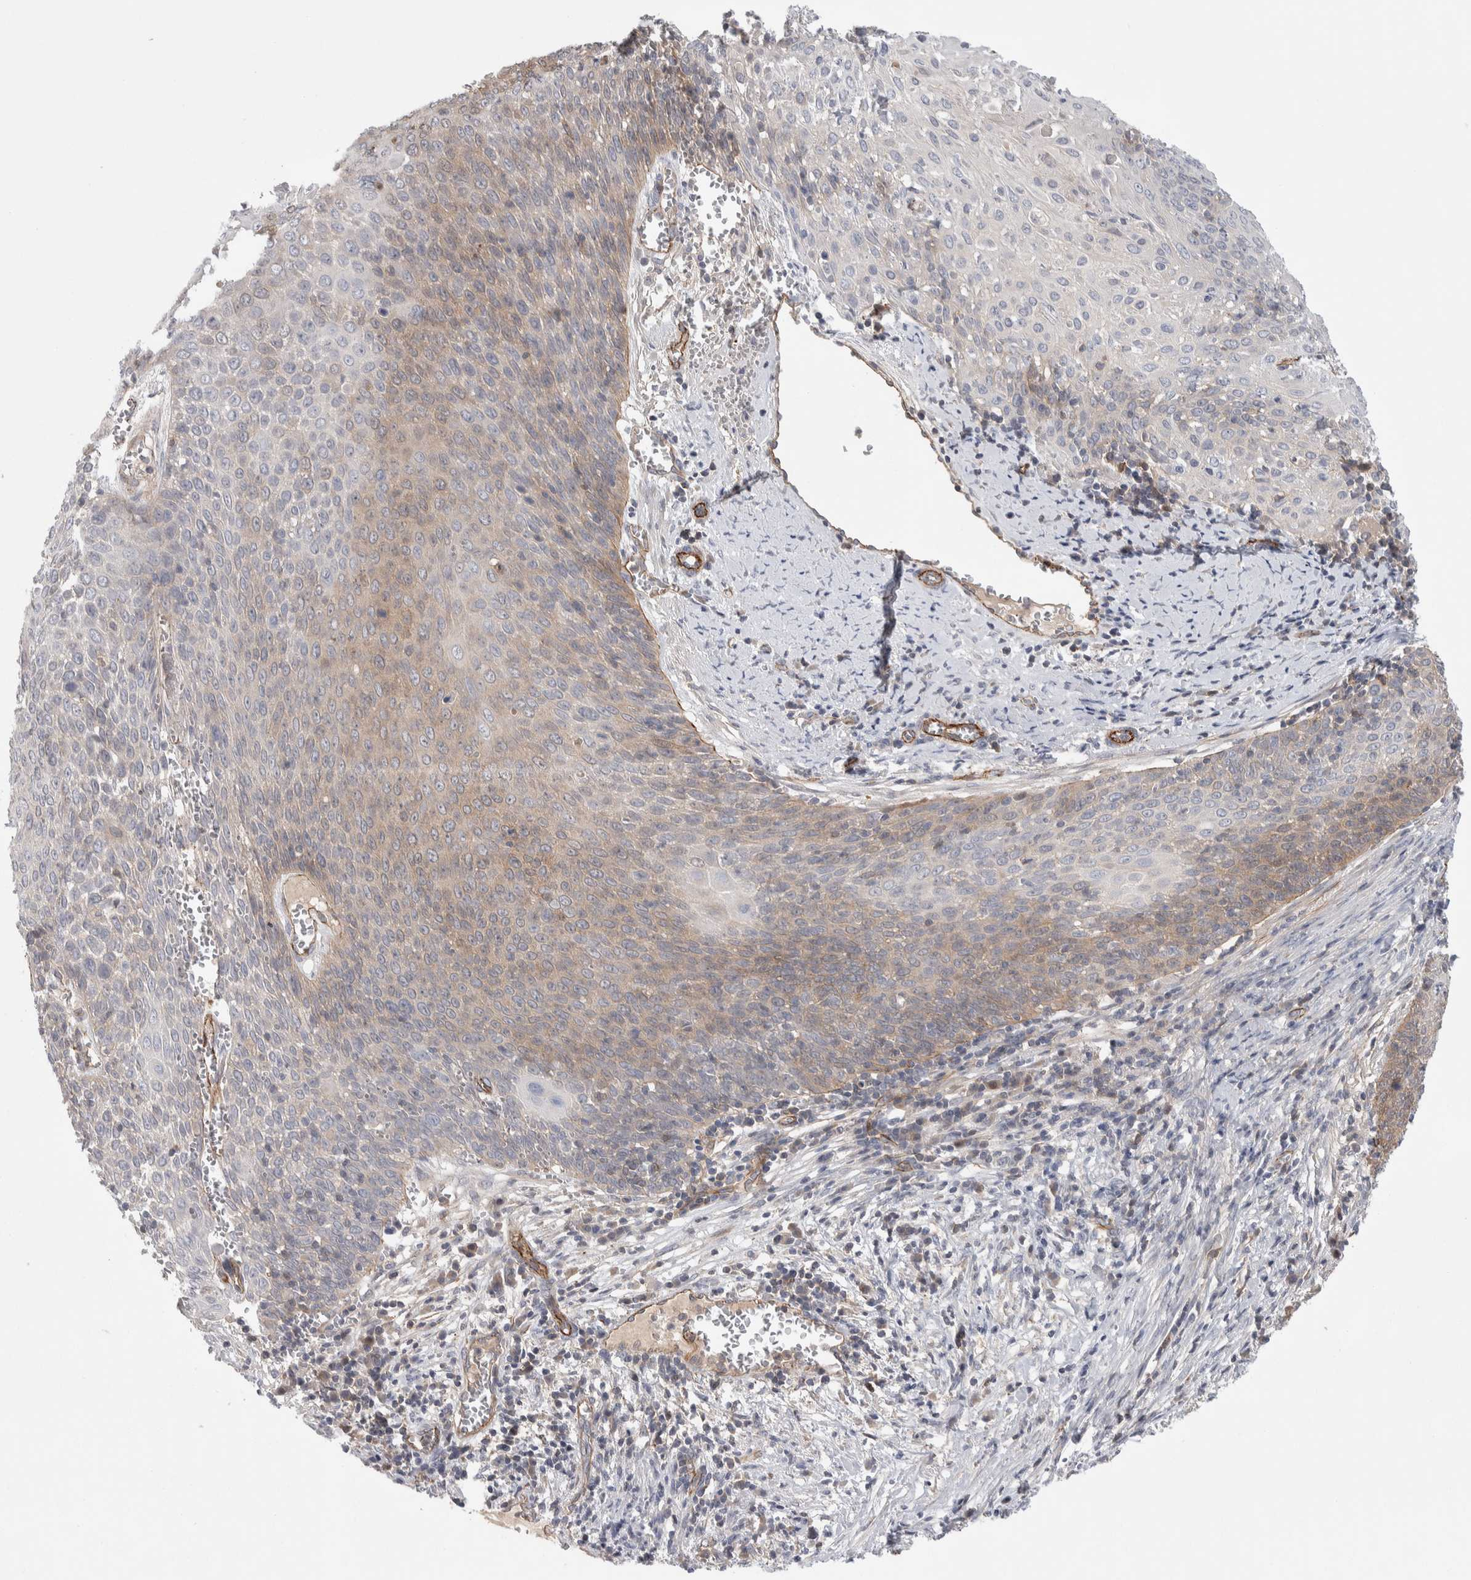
{"staining": {"intensity": "weak", "quantity": "25%-75%", "location": "cytoplasmic/membranous"}, "tissue": "cervical cancer", "cell_type": "Tumor cells", "image_type": "cancer", "snomed": [{"axis": "morphology", "description": "Squamous cell carcinoma, NOS"}, {"axis": "topography", "description": "Cervix"}], "caption": "Immunohistochemistry (IHC) of human cervical cancer (squamous cell carcinoma) exhibits low levels of weak cytoplasmic/membranous expression in about 25%-75% of tumor cells. (DAB (3,3'-diaminobenzidine) = brown stain, brightfield microscopy at high magnification).", "gene": "ZNF862", "patient": {"sex": "female", "age": 39}}